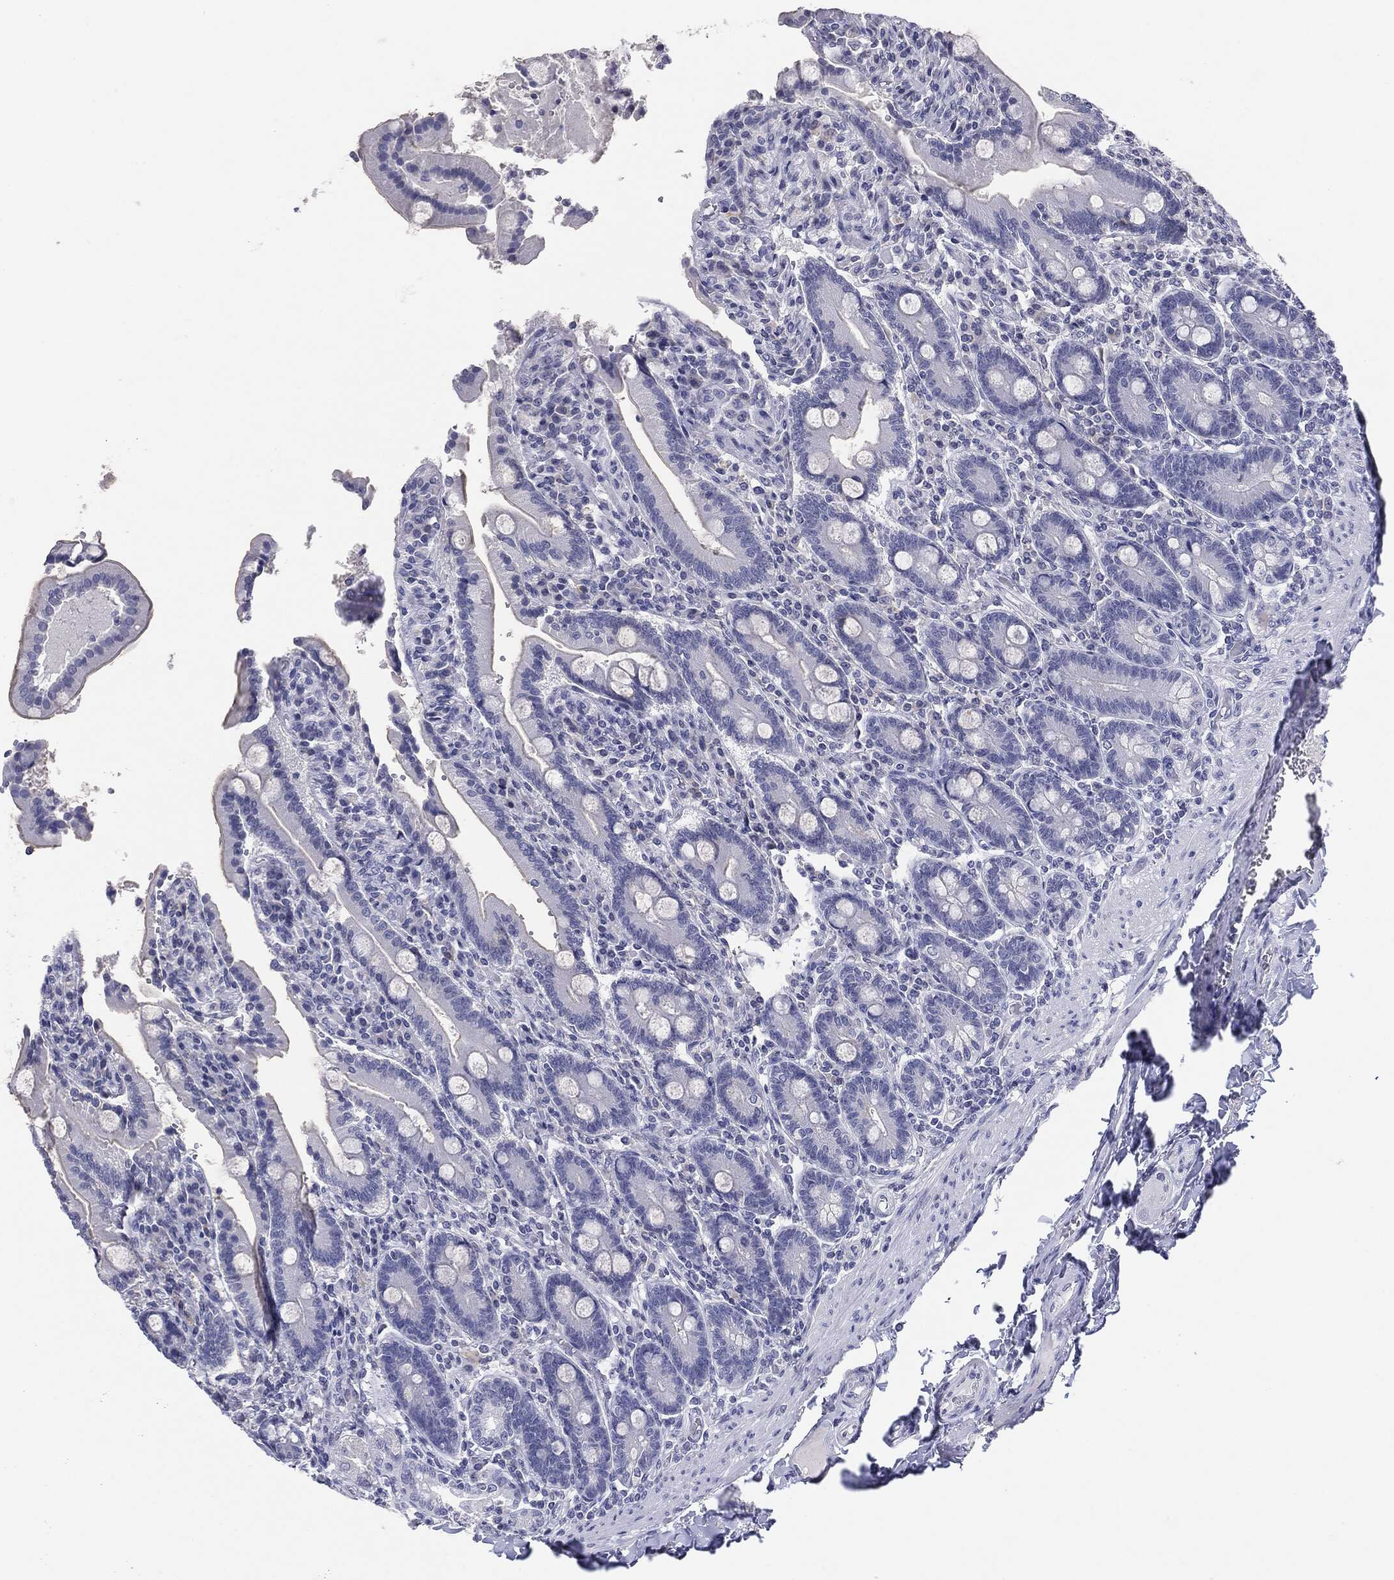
{"staining": {"intensity": "negative", "quantity": "none", "location": "none"}, "tissue": "duodenum", "cell_type": "Glandular cells", "image_type": "normal", "snomed": [{"axis": "morphology", "description": "Normal tissue, NOS"}, {"axis": "topography", "description": "Duodenum"}], "caption": "This image is of unremarkable duodenum stained with immunohistochemistry (IHC) to label a protein in brown with the nuclei are counter-stained blue. There is no positivity in glandular cells.", "gene": "SERPINB4", "patient": {"sex": "female", "age": 62}}